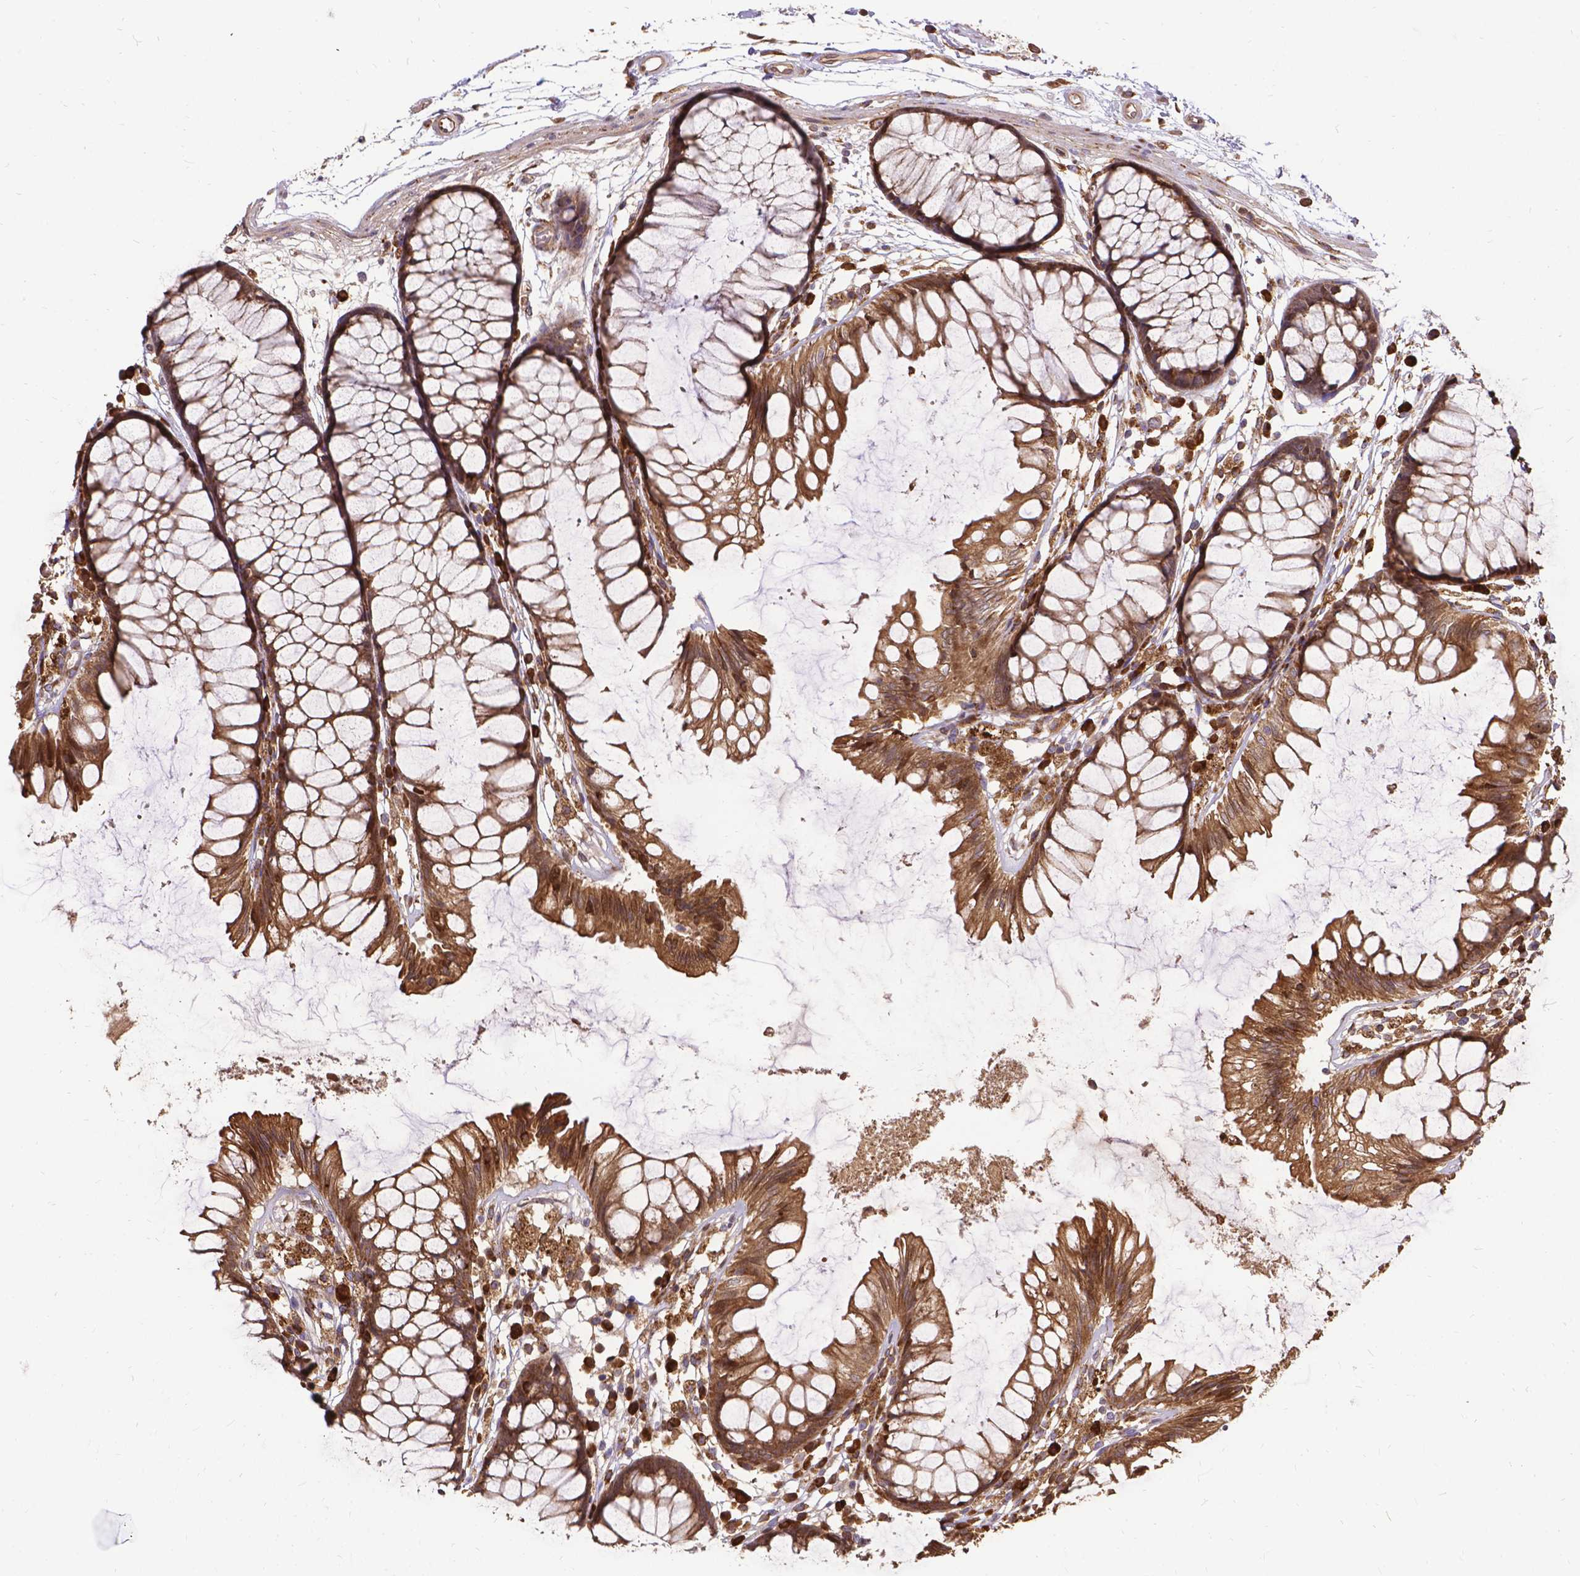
{"staining": {"intensity": "moderate", "quantity": ">75%", "location": "cytoplasmic/membranous"}, "tissue": "colon", "cell_type": "Endothelial cells", "image_type": "normal", "snomed": [{"axis": "morphology", "description": "Normal tissue, NOS"}, {"axis": "morphology", "description": "Adenocarcinoma, NOS"}, {"axis": "topography", "description": "Colon"}], "caption": "DAB immunohistochemical staining of normal colon exhibits moderate cytoplasmic/membranous protein expression in about >75% of endothelial cells.", "gene": "DENND6A", "patient": {"sex": "male", "age": 65}}